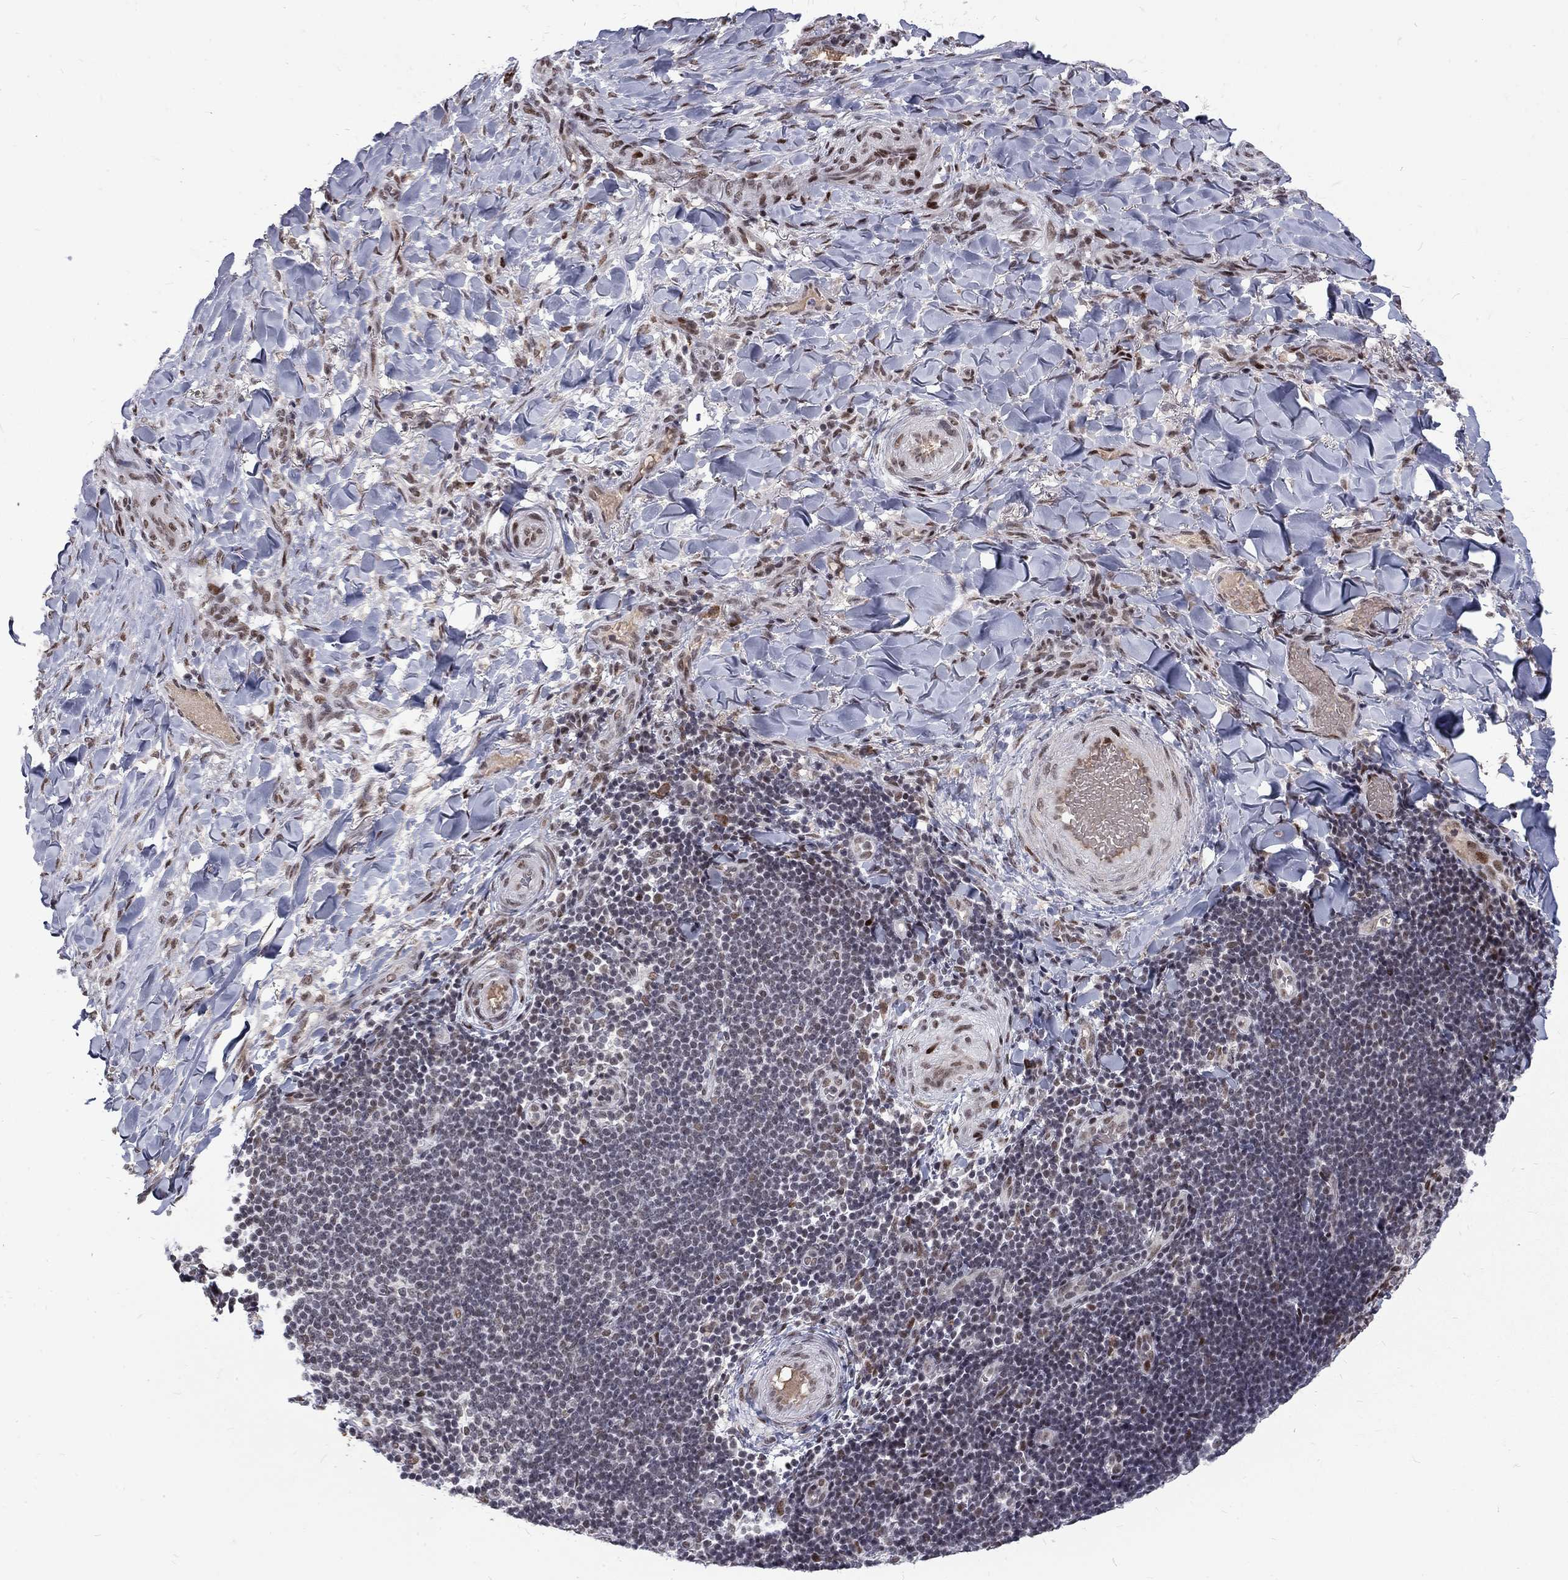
{"staining": {"intensity": "moderate", "quantity": "25%-75%", "location": "nuclear"}, "tissue": "skin cancer", "cell_type": "Tumor cells", "image_type": "cancer", "snomed": [{"axis": "morphology", "description": "Basal cell carcinoma"}, {"axis": "topography", "description": "Skin"}], "caption": "Skin cancer tissue displays moderate nuclear expression in approximately 25%-75% of tumor cells", "gene": "TCEAL1", "patient": {"sex": "female", "age": 69}}